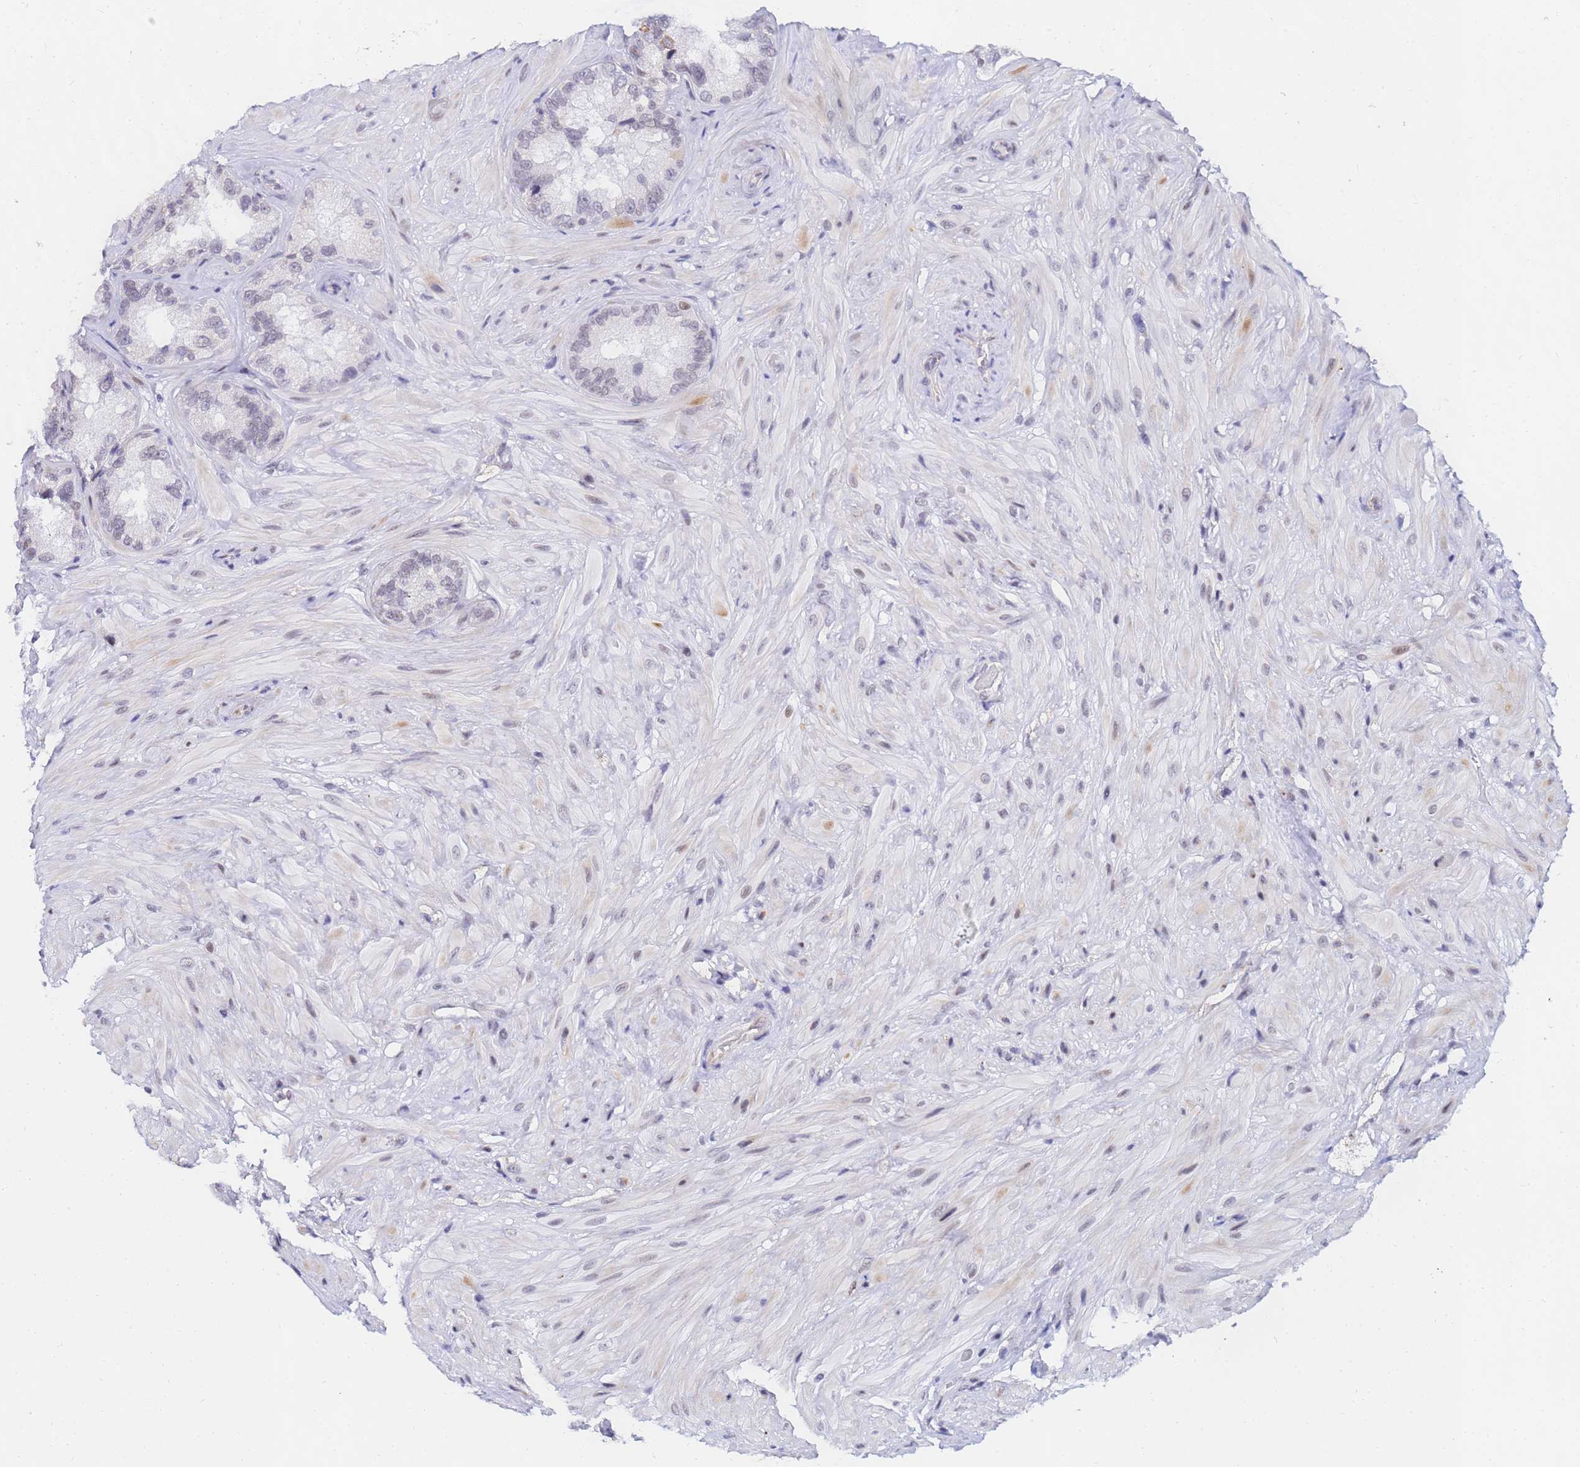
{"staining": {"intensity": "negative", "quantity": "none", "location": "none"}, "tissue": "seminal vesicle", "cell_type": "Glandular cells", "image_type": "normal", "snomed": [{"axis": "morphology", "description": "Normal tissue, NOS"}, {"axis": "topography", "description": "Seminal veicle"}, {"axis": "topography", "description": "Peripheral nerve tissue"}], "caption": "The IHC micrograph has no significant staining in glandular cells of seminal vesicle.", "gene": "CKMT1A", "patient": {"sex": "male", "age": 67}}